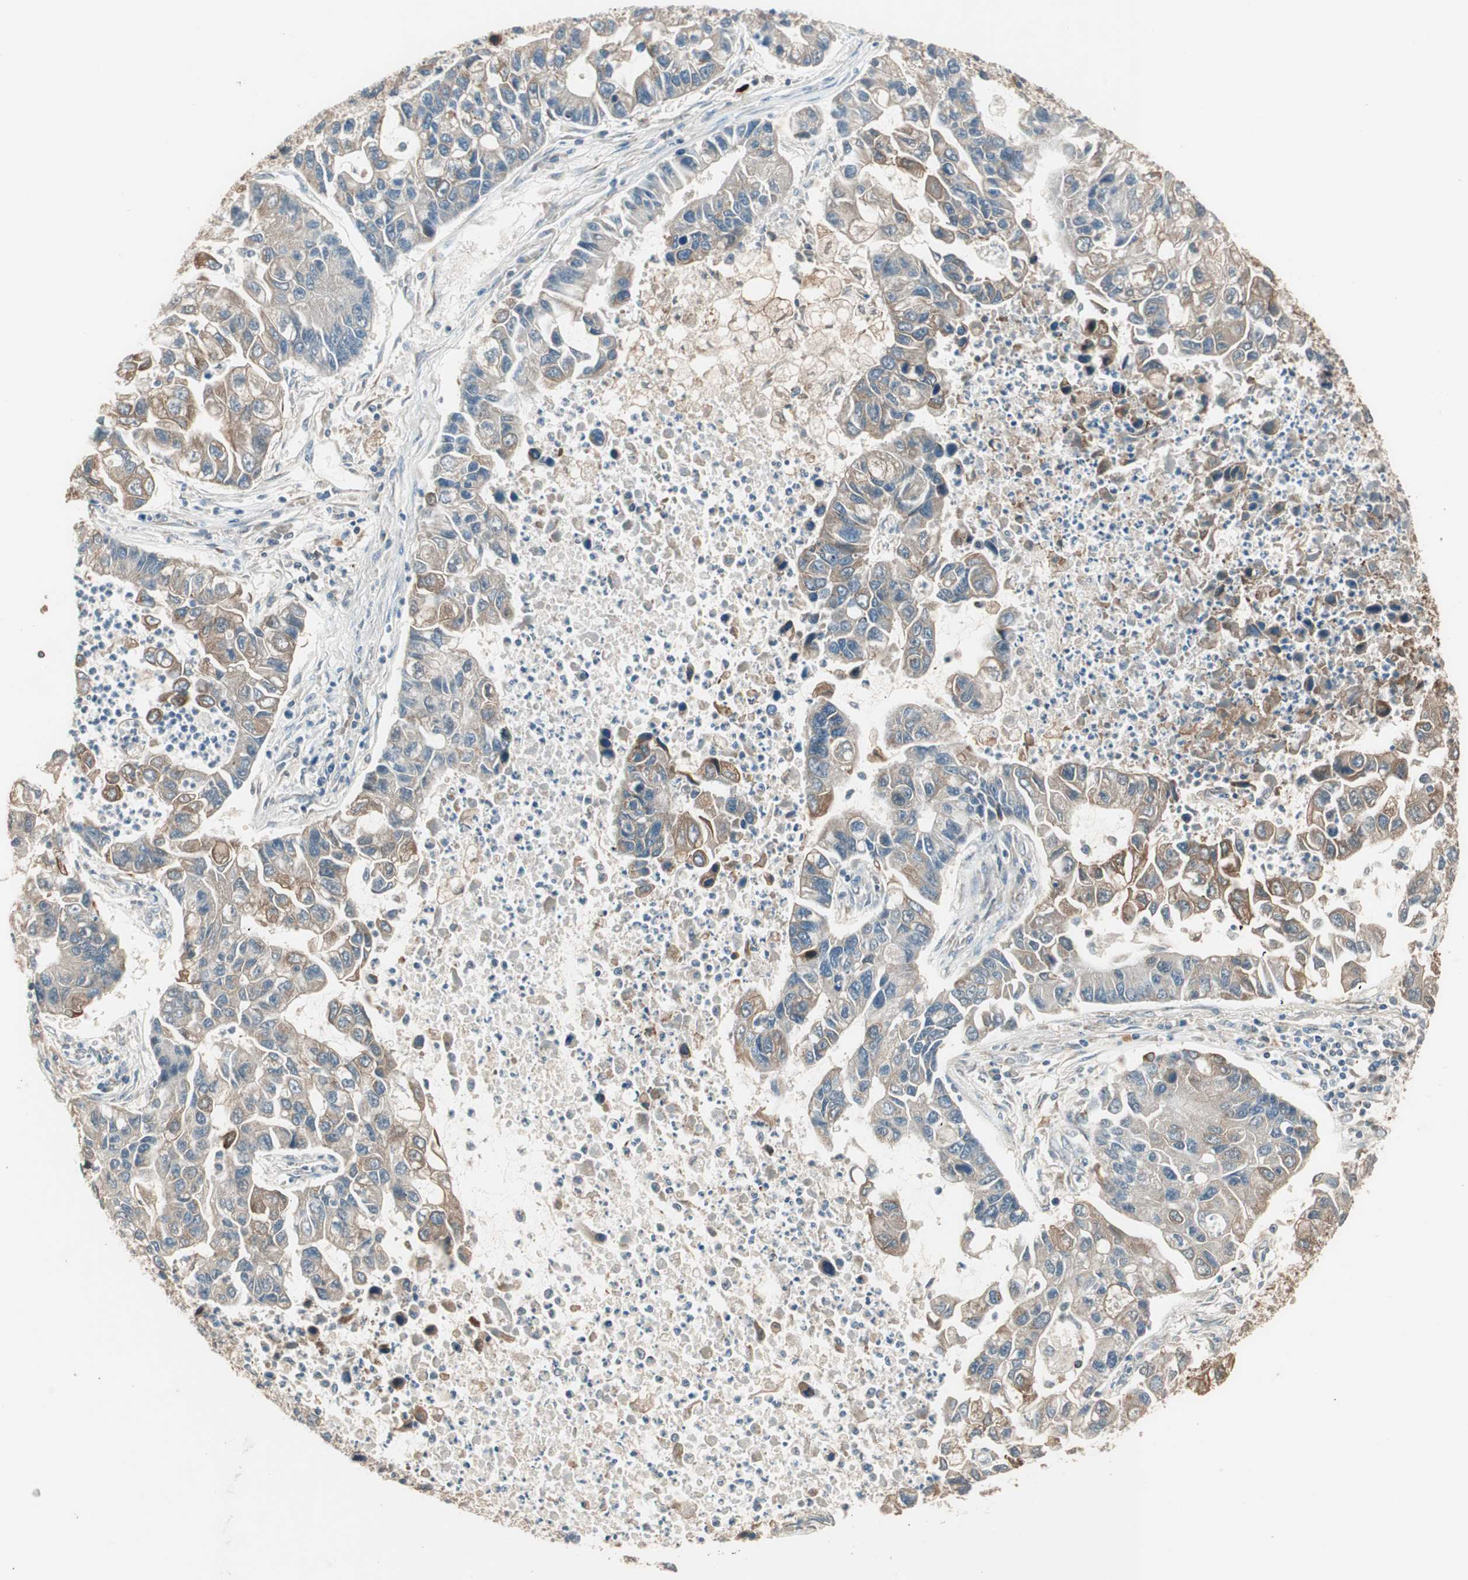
{"staining": {"intensity": "weak", "quantity": "25%-75%", "location": "cytoplasmic/membranous"}, "tissue": "lung cancer", "cell_type": "Tumor cells", "image_type": "cancer", "snomed": [{"axis": "morphology", "description": "Adenocarcinoma, NOS"}, {"axis": "topography", "description": "Lung"}], "caption": "Adenocarcinoma (lung) stained with a brown dye shows weak cytoplasmic/membranous positive expression in approximately 25%-75% of tumor cells.", "gene": "TRIM21", "patient": {"sex": "female", "age": 51}}